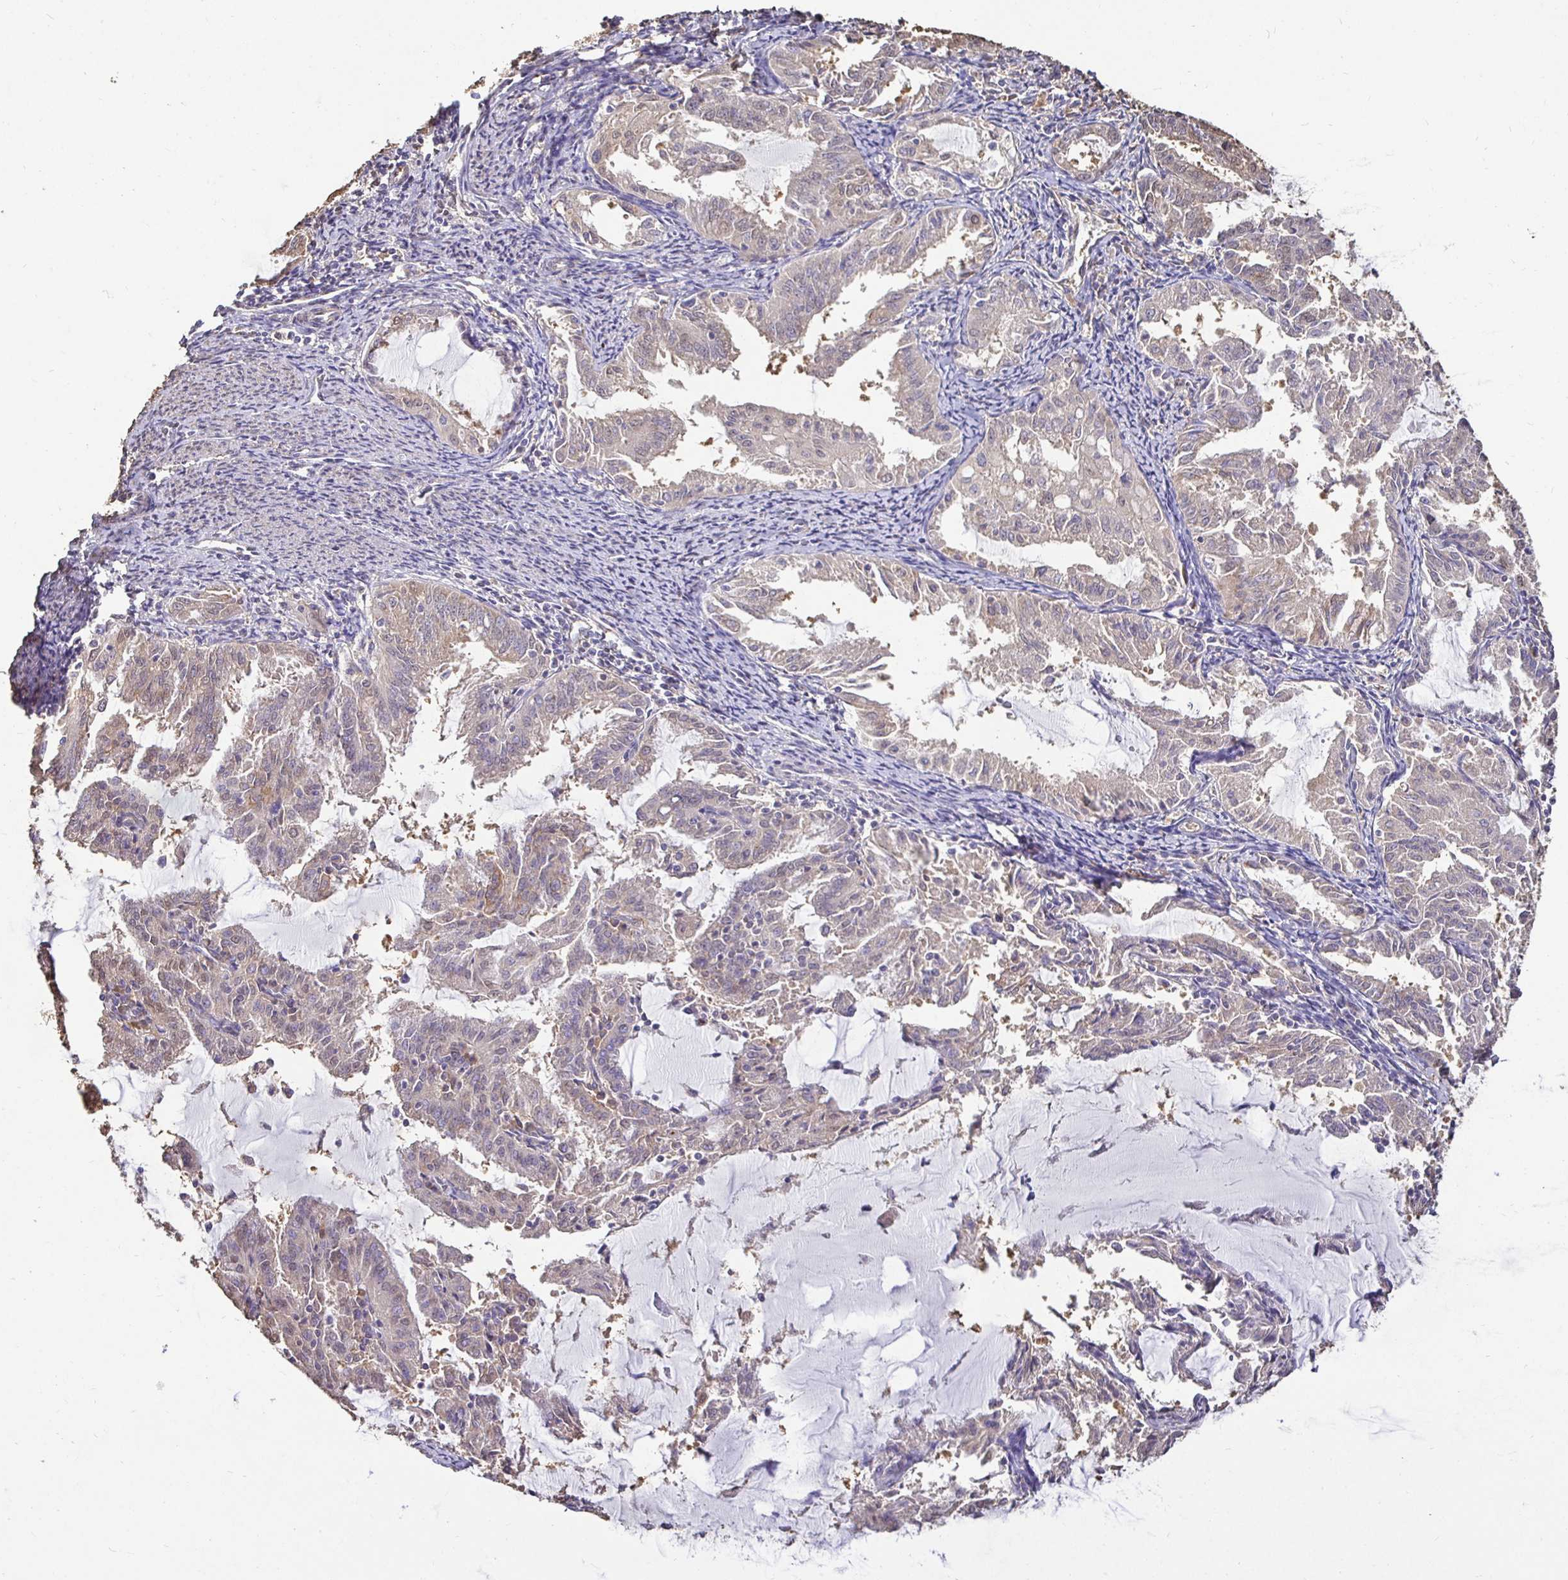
{"staining": {"intensity": "negative", "quantity": "none", "location": "none"}, "tissue": "endometrial cancer", "cell_type": "Tumor cells", "image_type": "cancer", "snomed": [{"axis": "morphology", "description": "Adenocarcinoma, NOS"}, {"axis": "topography", "description": "Endometrium"}], "caption": "Image shows no protein positivity in tumor cells of endometrial adenocarcinoma tissue.", "gene": "MAPK8IP3", "patient": {"sex": "female", "age": 70}}